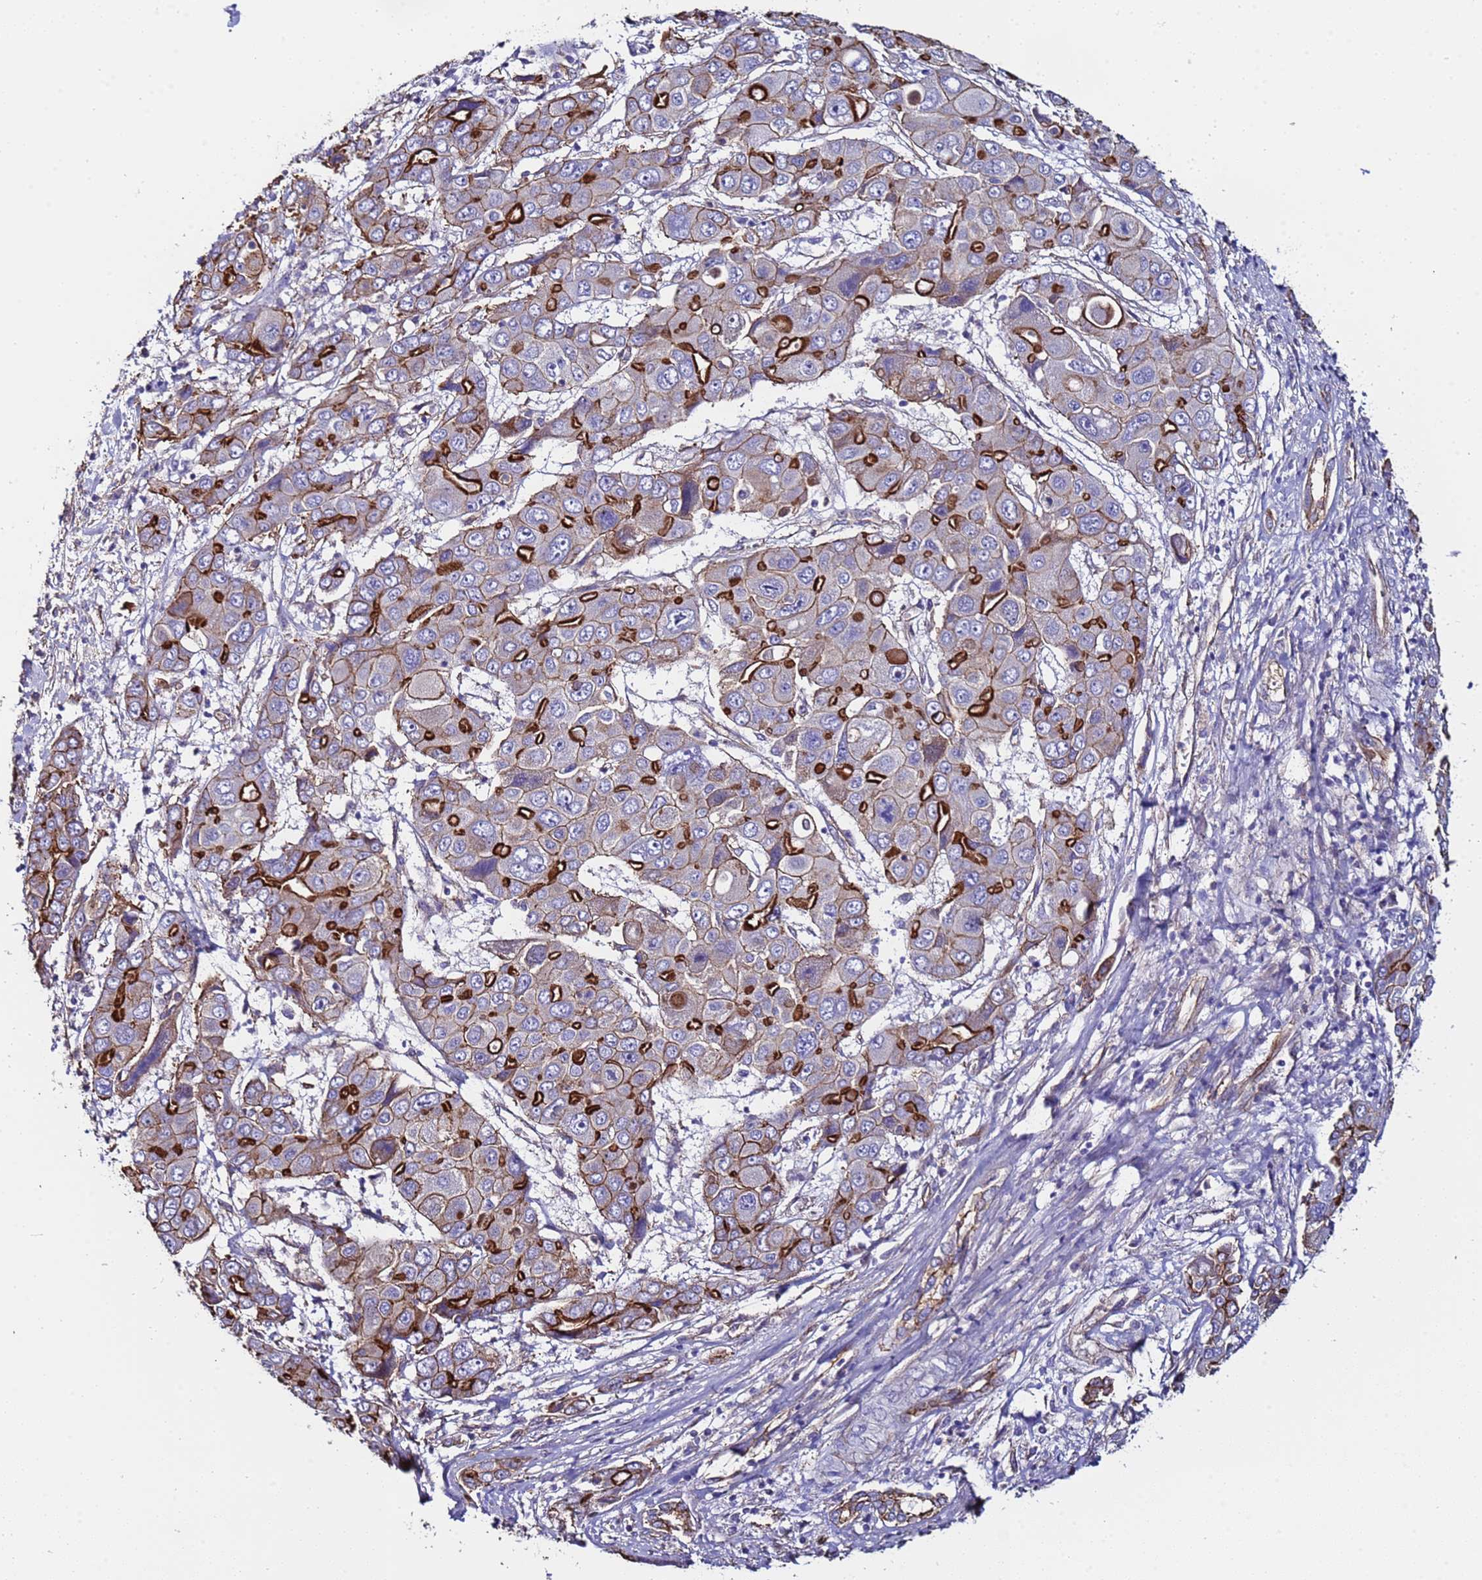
{"staining": {"intensity": "strong", "quantity": "25%-75%", "location": "cytoplasmic/membranous"}, "tissue": "liver cancer", "cell_type": "Tumor cells", "image_type": "cancer", "snomed": [{"axis": "morphology", "description": "Cholangiocarcinoma"}, {"axis": "topography", "description": "Liver"}], "caption": "Human cholangiocarcinoma (liver) stained for a protein (brown) shows strong cytoplasmic/membranous positive expression in about 25%-75% of tumor cells.", "gene": "ZNF248", "patient": {"sex": "male", "age": 67}}